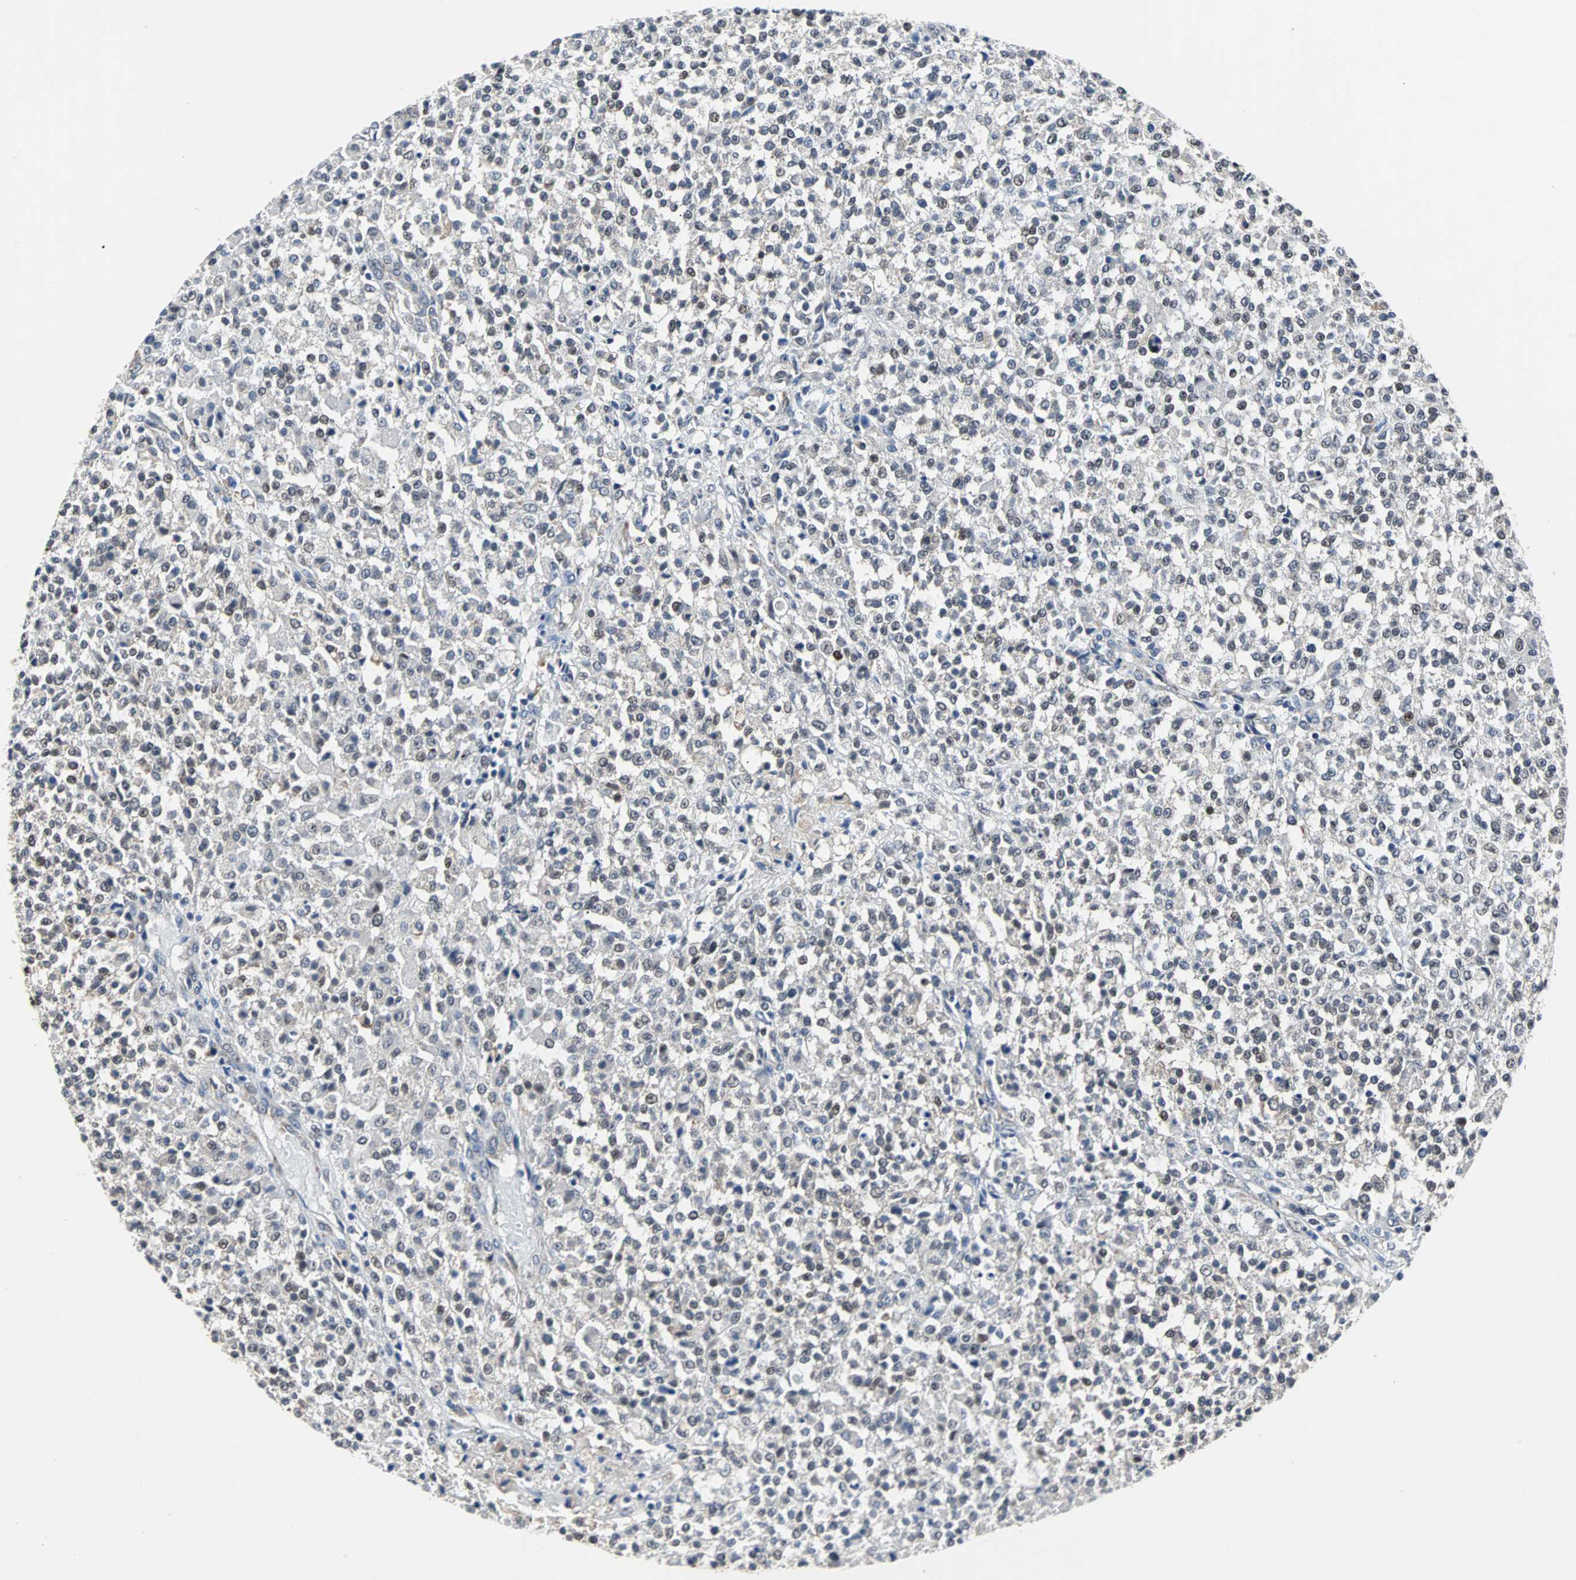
{"staining": {"intensity": "weak", "quantity": "<25%", "location": "nuclear"}, "tissue": "testis cancer", "cell_type": "Tumor cells", "image_type": "cancer", "snomed": [{"axis": "morphology", "description": "Seminoma, NOS"}, {"axis": "topography", "description": "Testis"}], "caption": "Immunohistochemistry histopathology image of human testis cancer stained for a protein (brown), which demonstrates no positivity in tumor cells.", "gene": "USP28", "patient": {"sex": "male", "age": 59}}